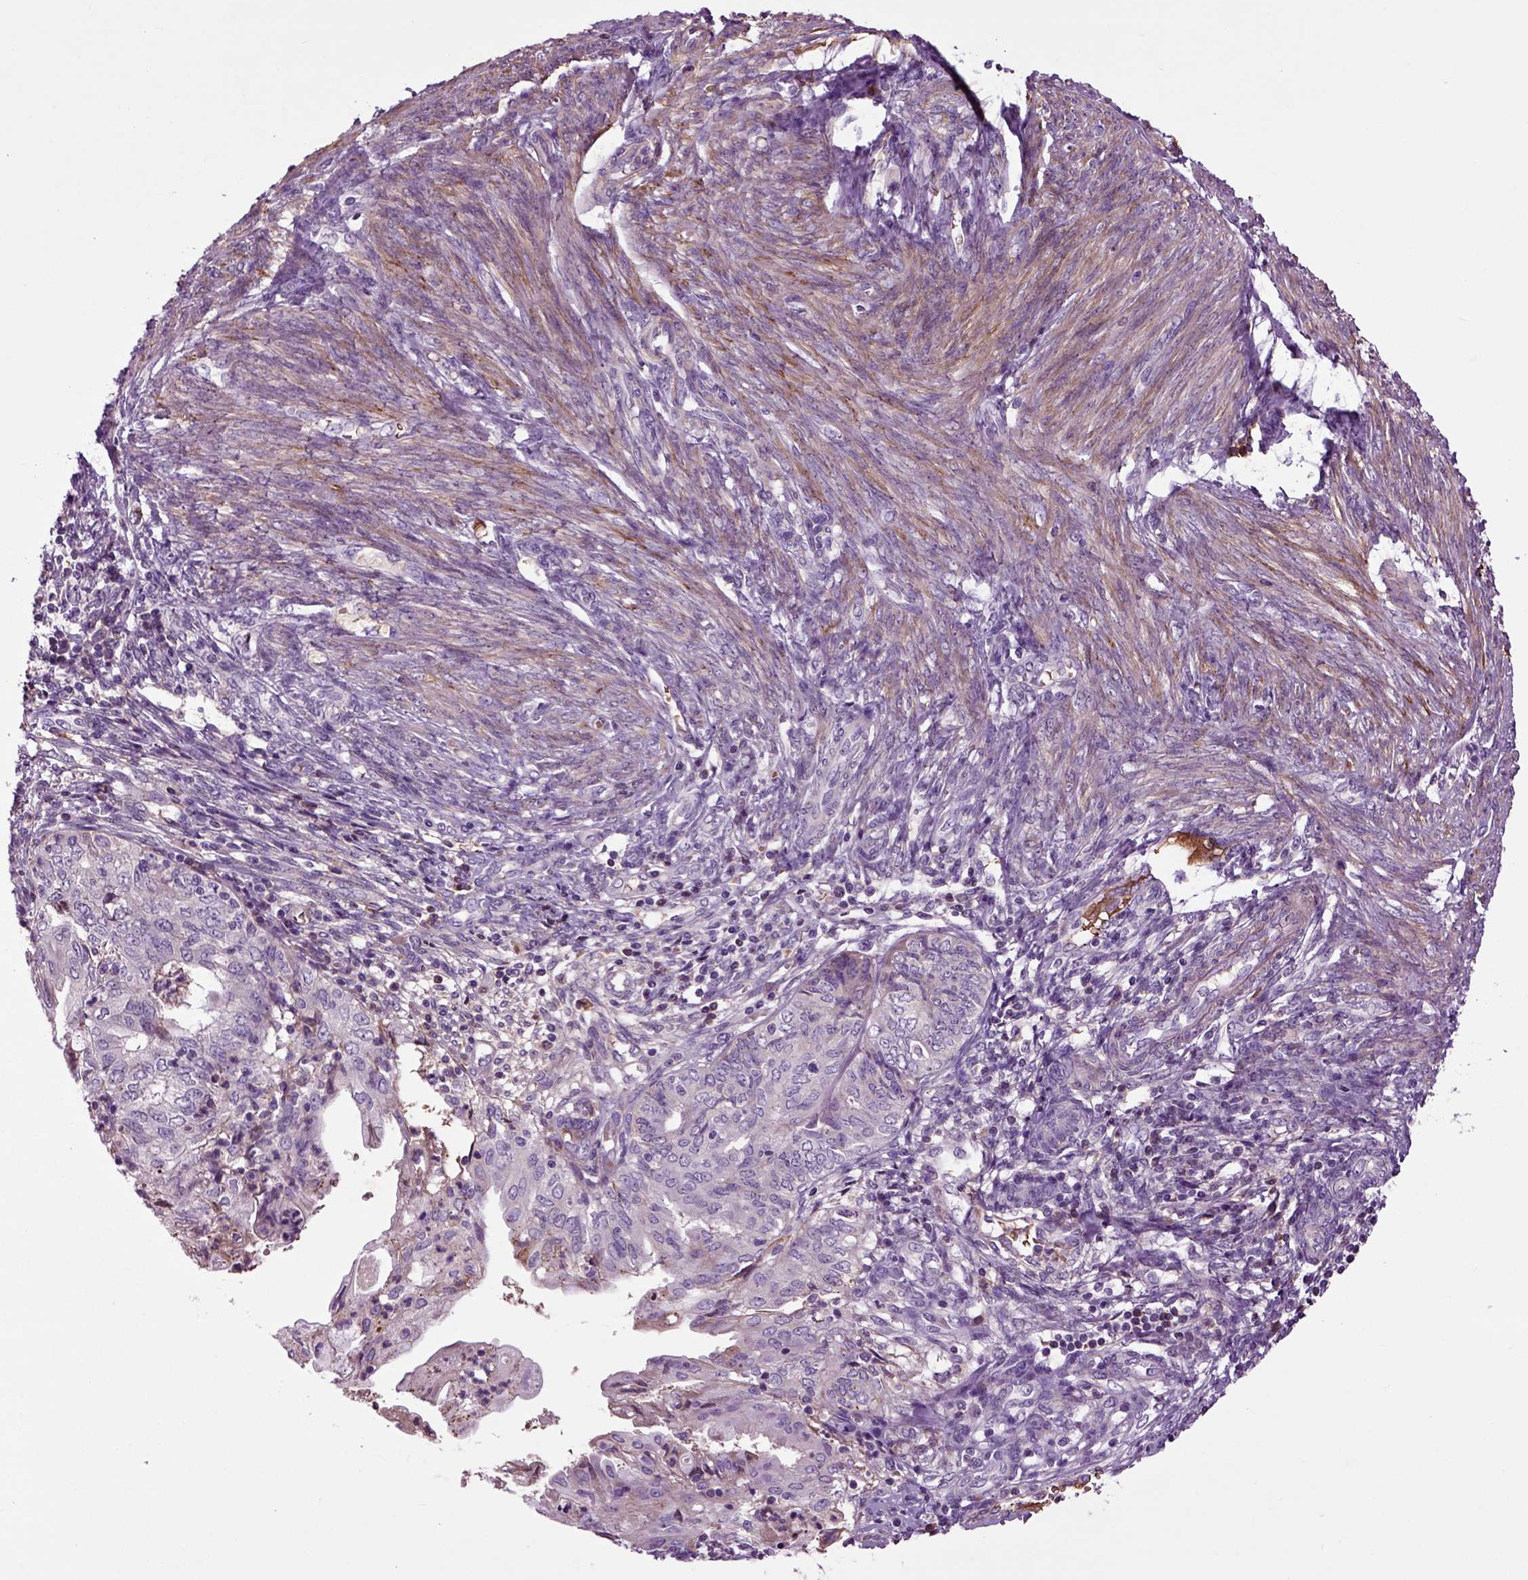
{"staining": {"intensity": "negative", "quantity": "none", "location": "none"}, "tissue": "endometrial cancer", "cell_type": "Tumor cells", "image_type": "cancer", "snomed": [{"axis": "morphology", "description": "Adenocarcinoma, NOS"}, {"axis": "topography", "description": "Endometrium"}], "caption": "DAB immunohistochemical staining of human adenocarcinoma (endometrial) reveals no significant staining in tumor cells.", "gene": "SPON1", "patient": {"sex": "female", "age": 68}}